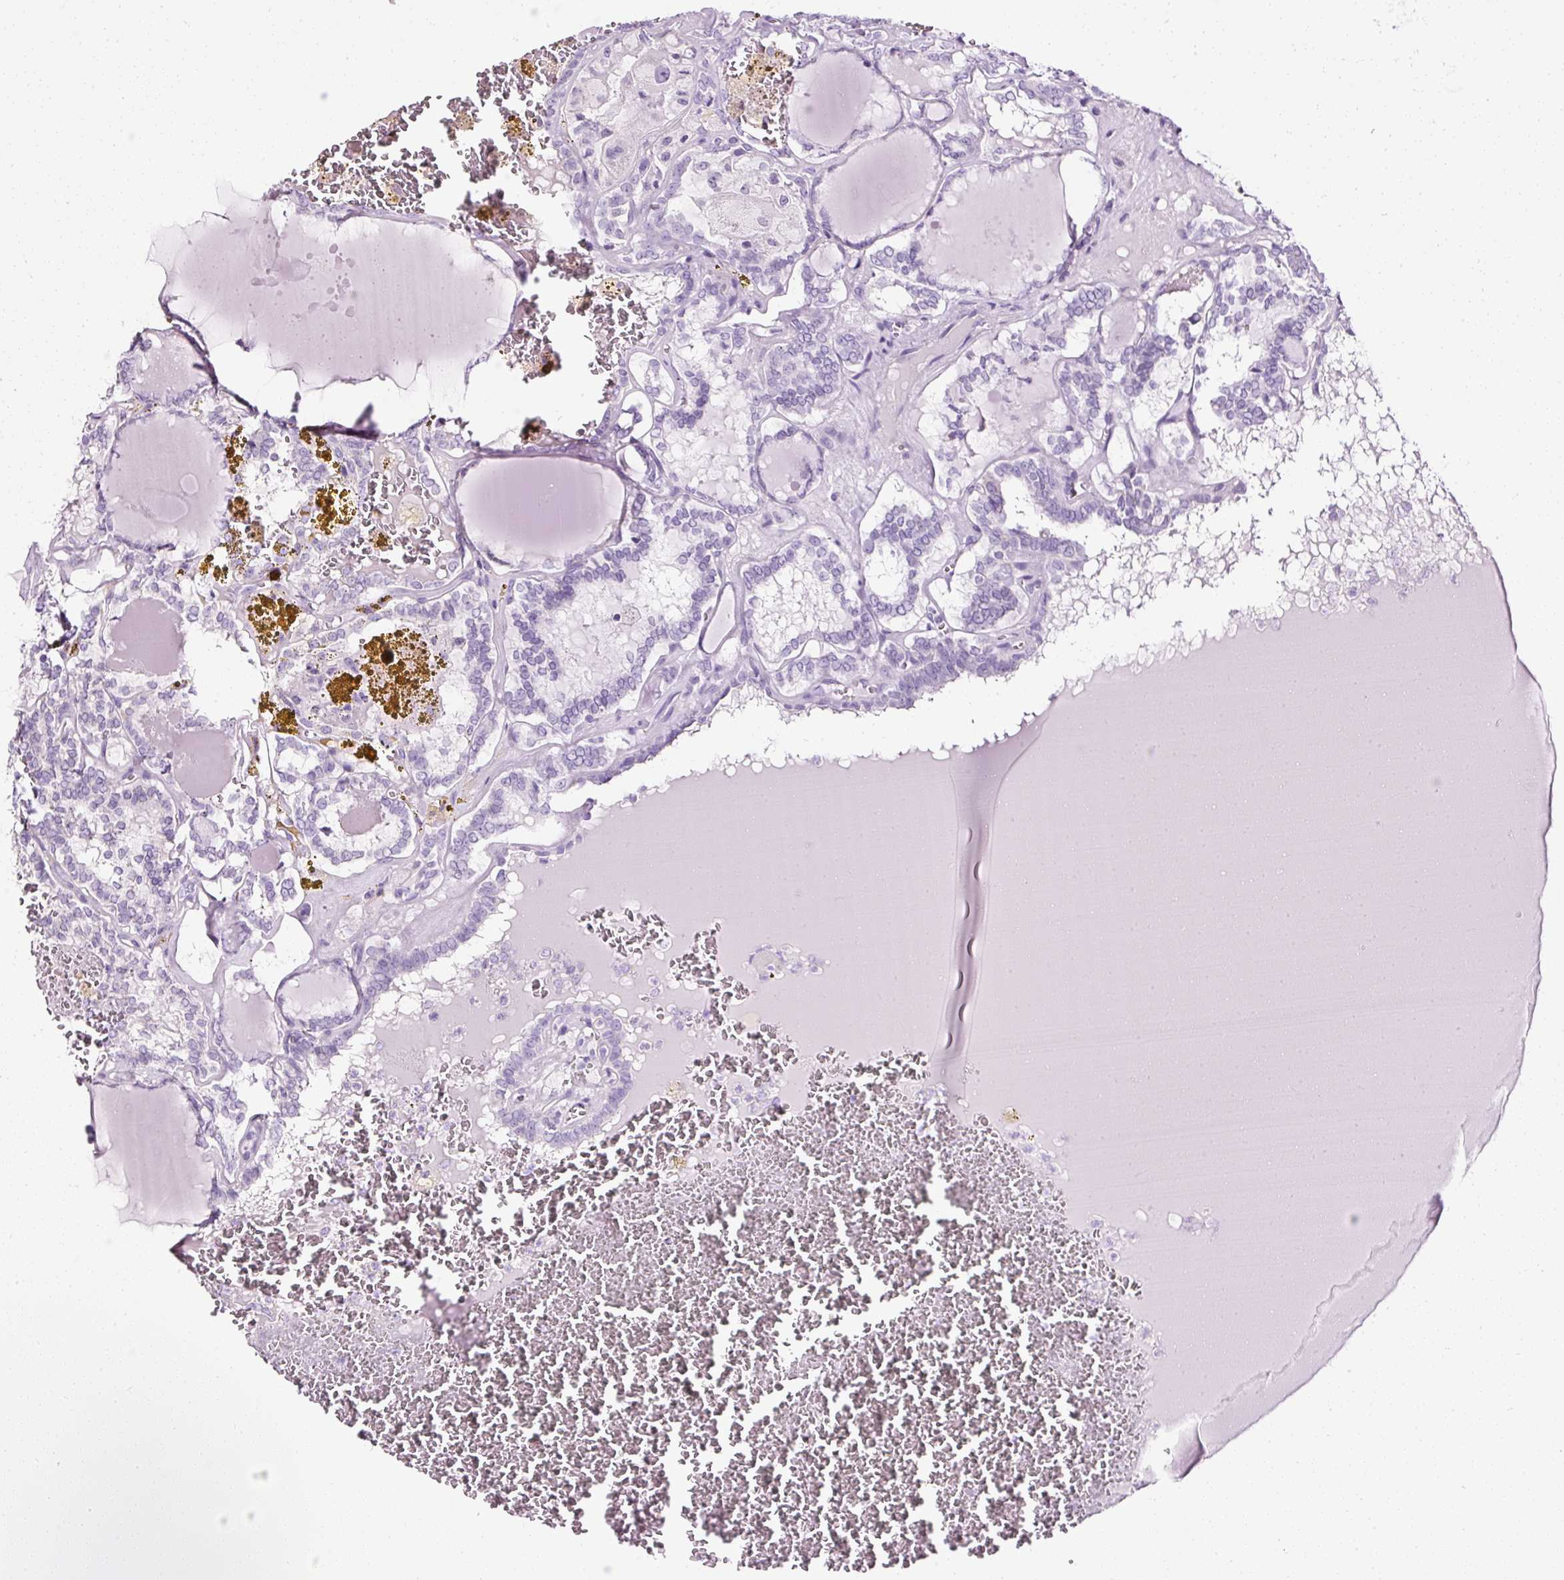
{"staining": {"intensity": "negative", "quantity": "none", "location": "none"}, "tissue": "thyroid cancer", "cell_type": "Tumor cells", "image_type": "cancer", "snomed": [{"axis": "morphology", "description": "Papillary adenocarcinoma, NOS"}, {"axis": "topography", "description": "Thyroid gland"}], "caption": "Protein analysis of thyroid cancer (papillary adenocarcinoma) demonstrates no significant expression in tumor cells.", "gene": "ATP2A1", "patient": {"sex": "female", "age": 72}}